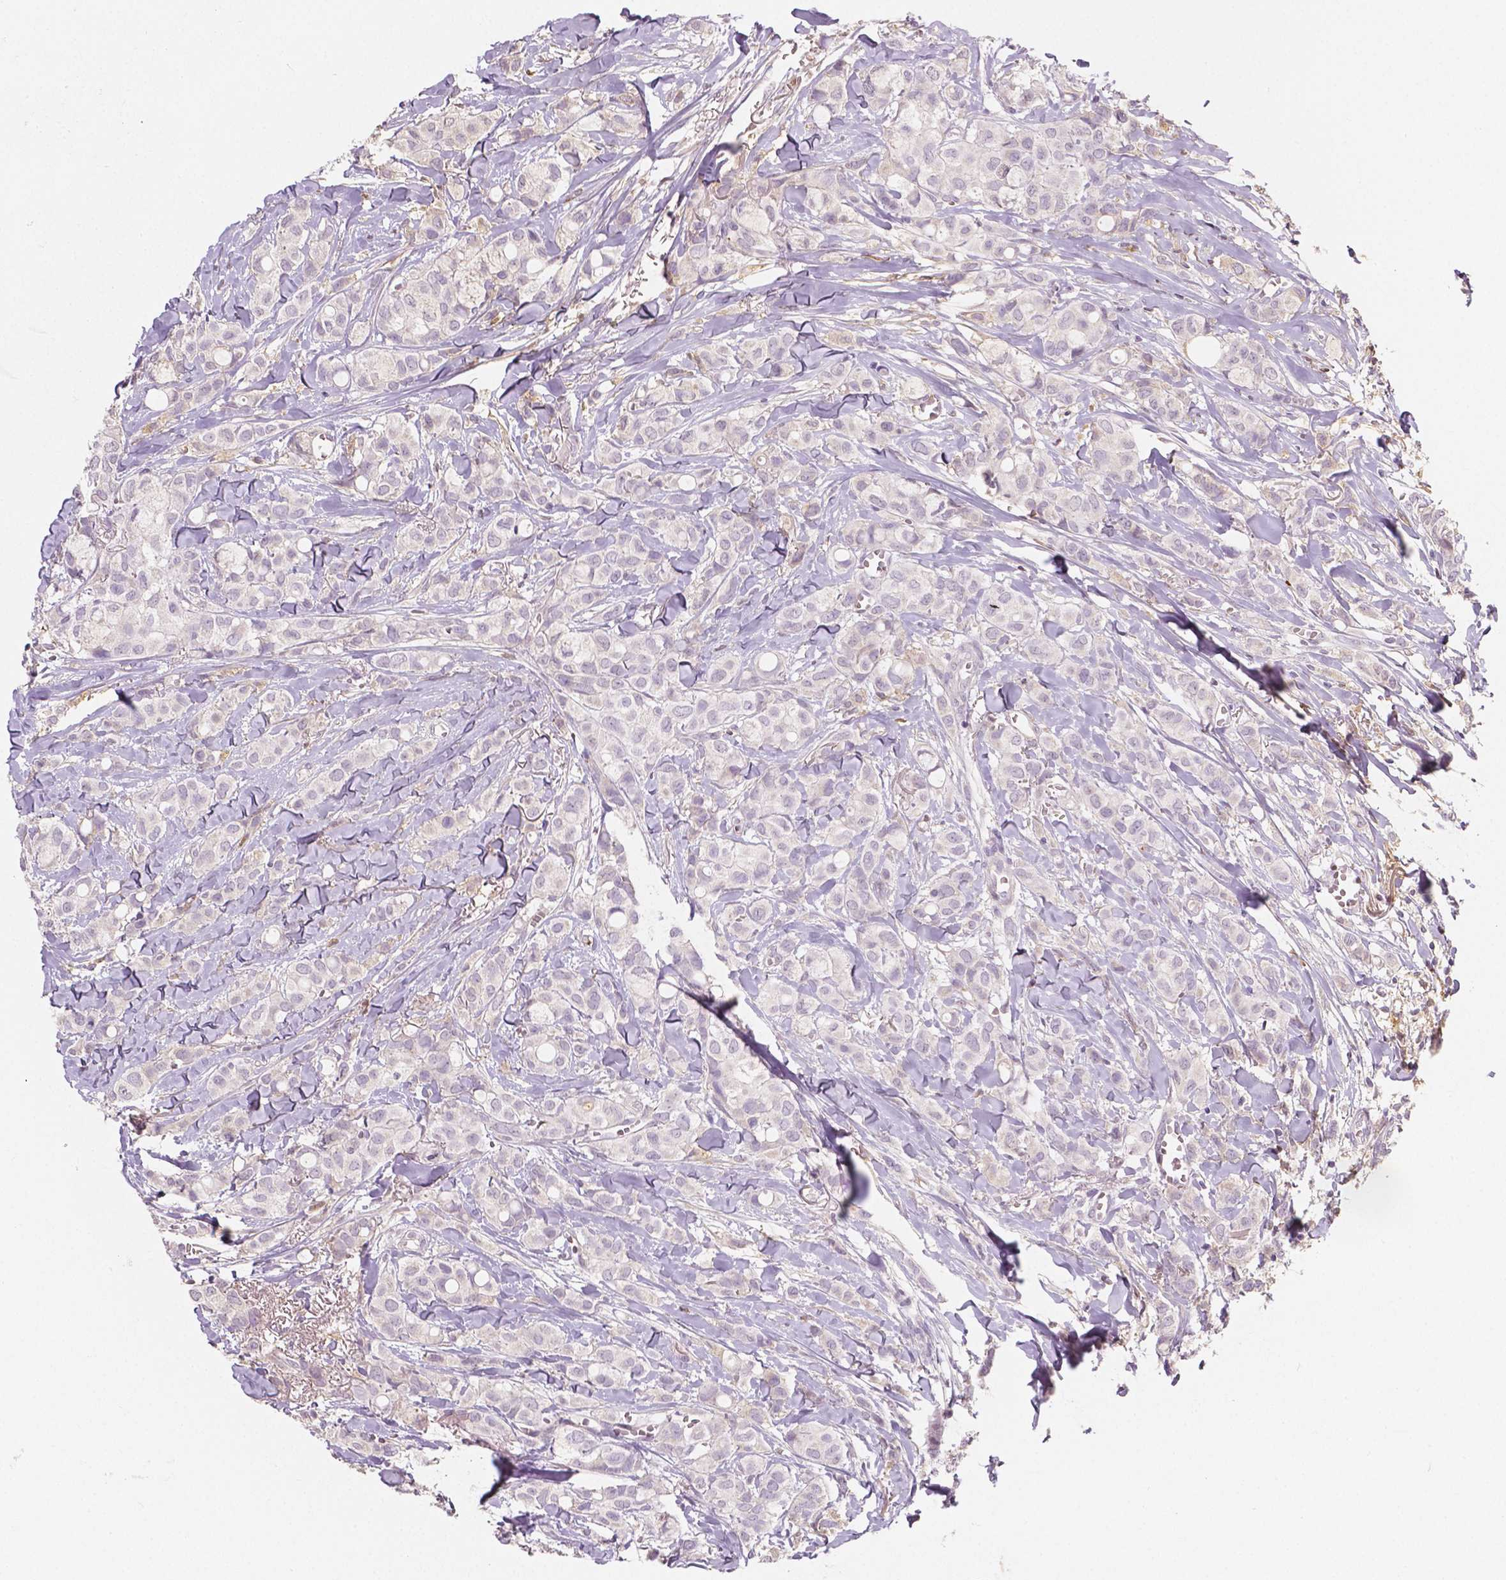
{"staining": {"intensity": "negative", "quantity": "none", "location": "none"}, "tissue": "breast cancer", "cell_type": "Tumor cells", "image_type": "cancer", "snomed": [{"axis": "morphology", "description": "Duct carcinoma"}, {"axis": "topography", "description": "Breast"}], "caption": "An immunohistochemistry photomicrograph of invasive ductal carcinoma (breast) is shown. There is no staining in tumor cells of invasive ductal carcinoma (breast).", "gene": "APOA4", "patient": {"sex": "female", "age": 85}}